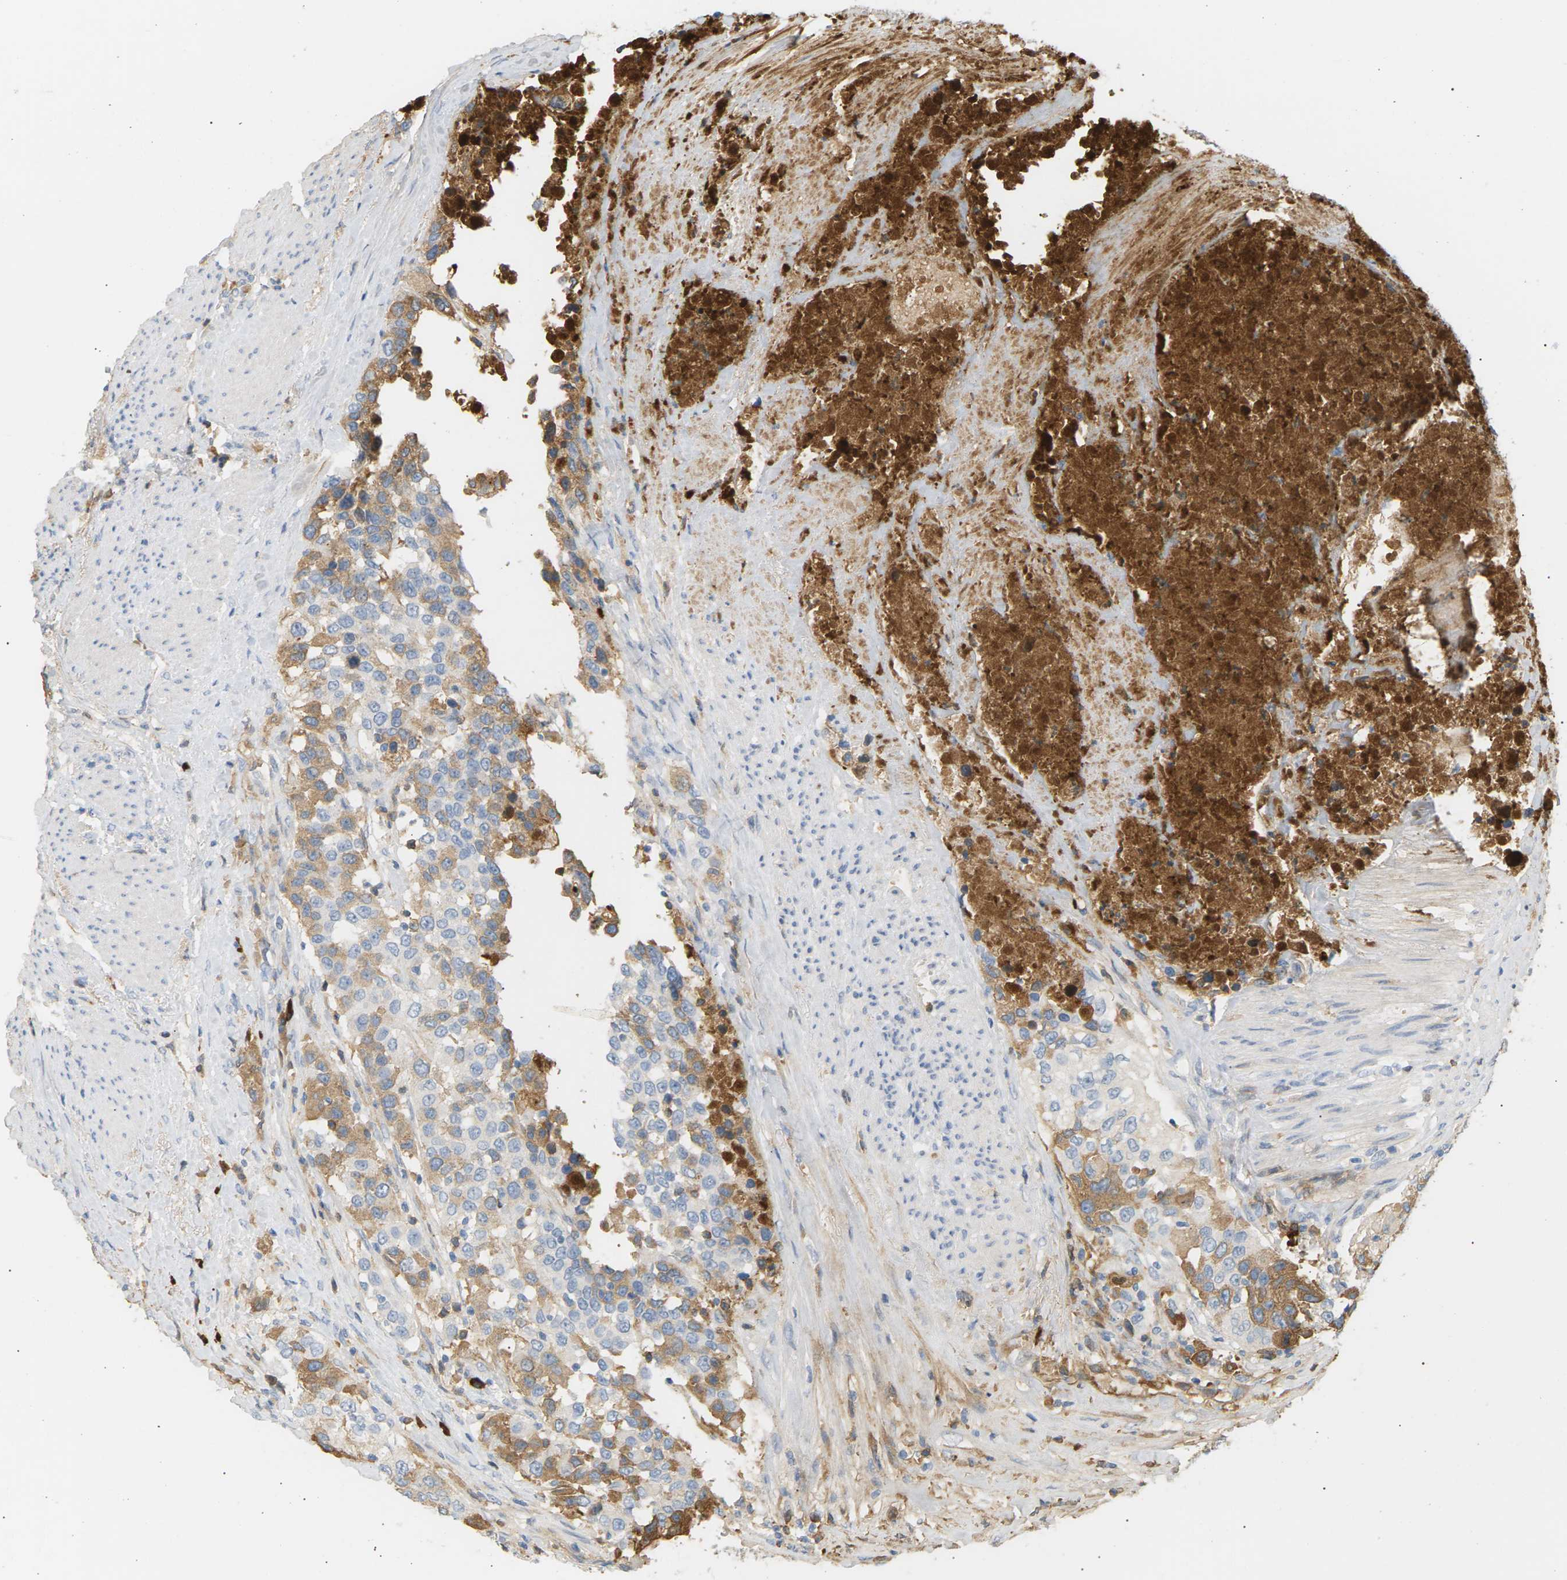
{"staining": {"intensity": "weak", "quantity": "<25%", "location": "cytoplasmic/membranous"}, "tissue": "urothelial cancer", "cell_type": "Tumor cells", "image_type": "cancer", "snomed": [{"axis": "morphology", "description": "Urothelial carcinoma, High grade"}, {"axis": "topography", "description": "Urinary bladder"}], "caption": "Tumor cells show no significant positivity in urothelial cancer.", "gene": "IGLC3", "patient": {"sex": "female", "age": 80}}